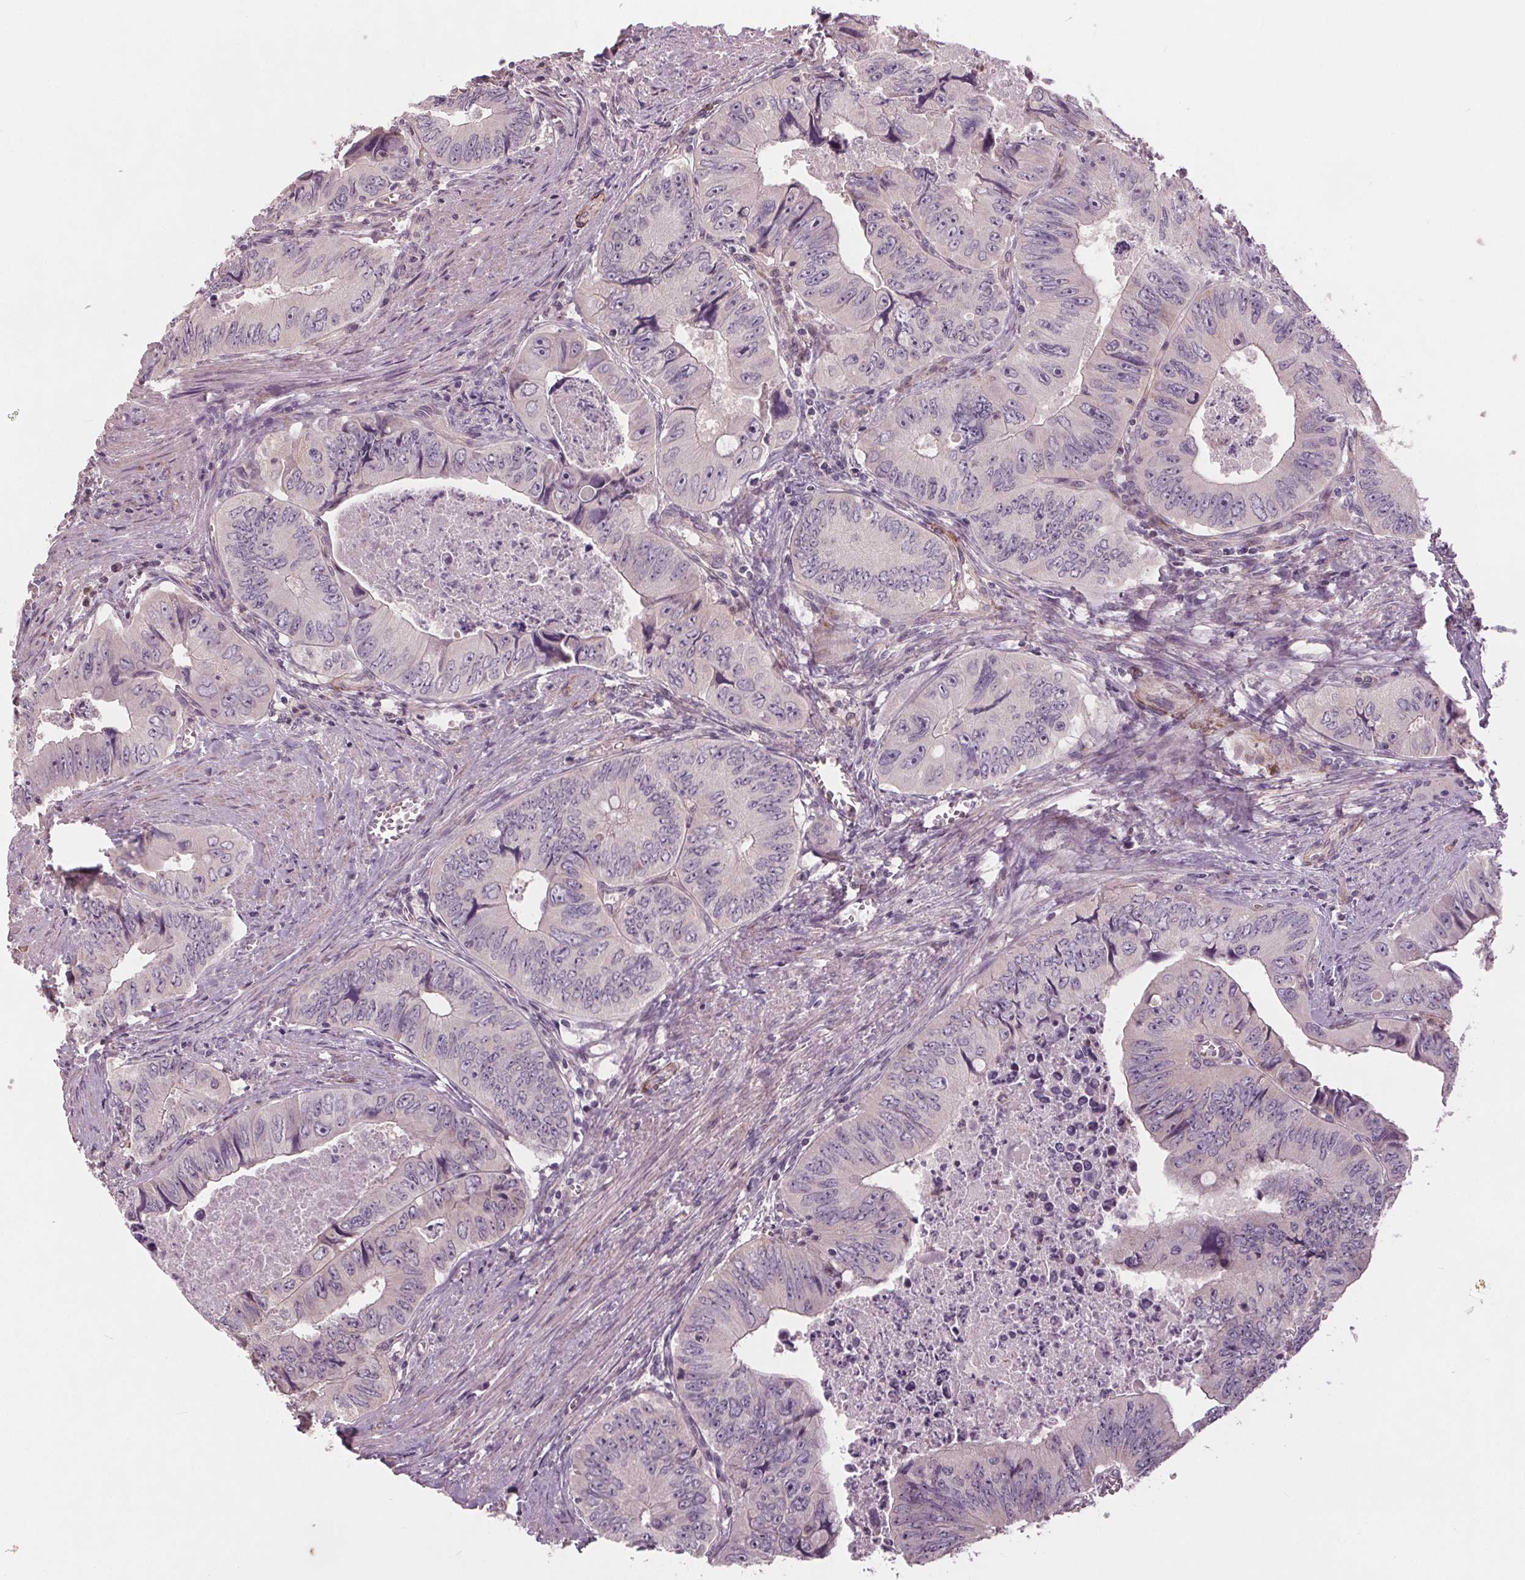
{"staining": {"intensity": "negative", "quantity": "none", "location": "none"}, "tissue": "colorectal cancer", "cell_type": "Tumor cells", "image_type": "cancer", "snomed": [{"axis": "morphology", "description": "Adenocarcinoma, NOS"}, {"axis": "topography", "description": "Colon"}], "caption": "Immunohistochemistry image of neoplastic tissue: human adenocarcinoma (colorectal) stained with DAB reveals no significant protein staining in tumor cells.", "gene": "PDGFD", "patient": {"sex": "female", "age": 84}}